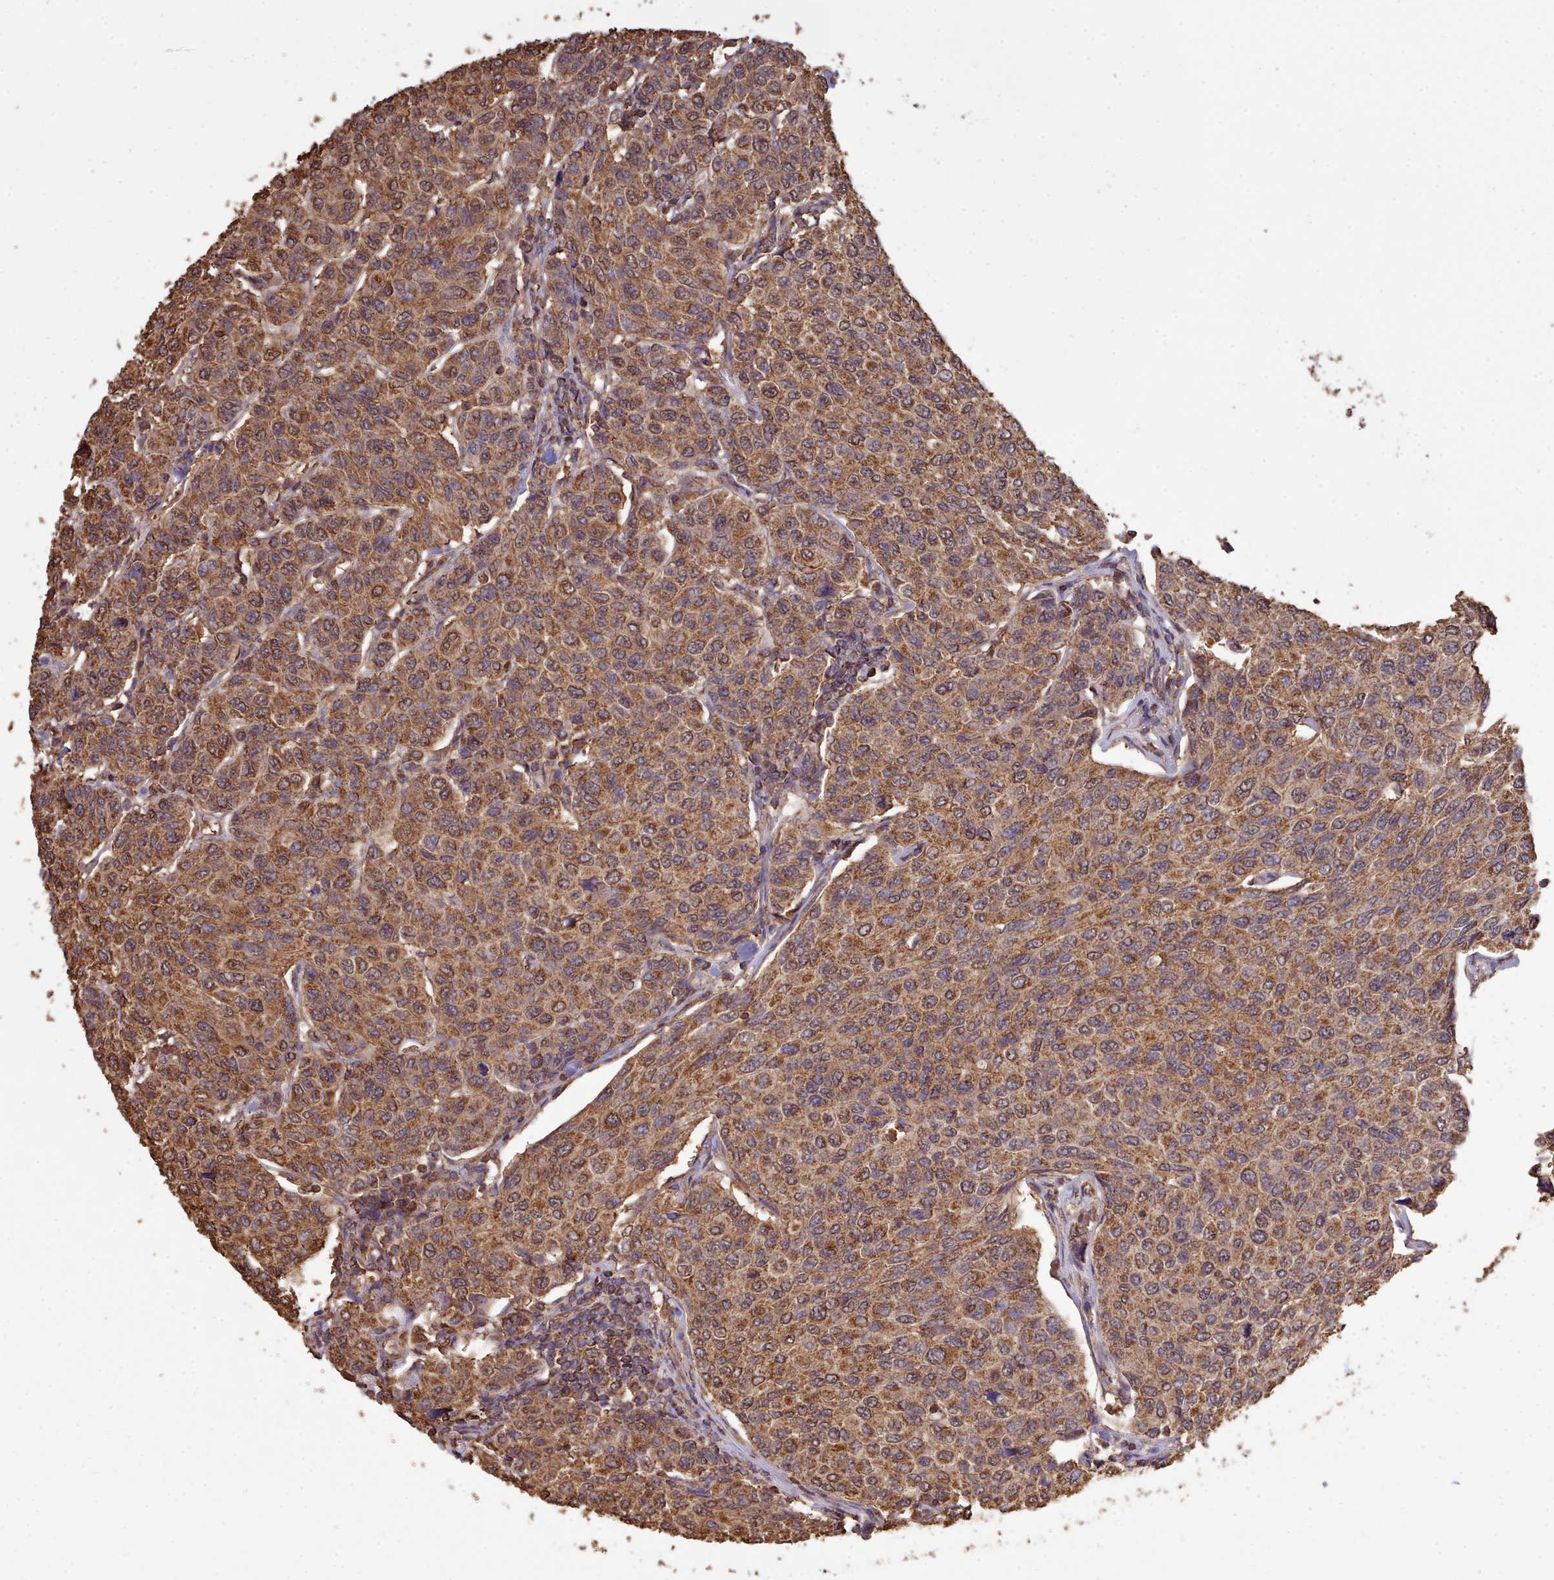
{"staining": {"intensity": "moderate", "quantity": ">75%", "location": "cytoplasmic/membranous"}, "tissue": "breast cancer", "cell_type": "Tumor cells", "image_type": "cancer", "snomed": [{"axis": "morphology", "description": "Duct carcinoma"}, {"axis": "topography", "description": "Breast"}], "caption": "Immunohistochemical staining of breast intraductal carcinoma shows medium levels of moderate cytoplasmic/membranous positivity in about >75% of tumor cells. Immunohistochemistry (ihc) stains the protein of interest in brown and the nuclei are stained blue.", "gene": "METRN", "patient": {"sex": "female", "age": 55}}